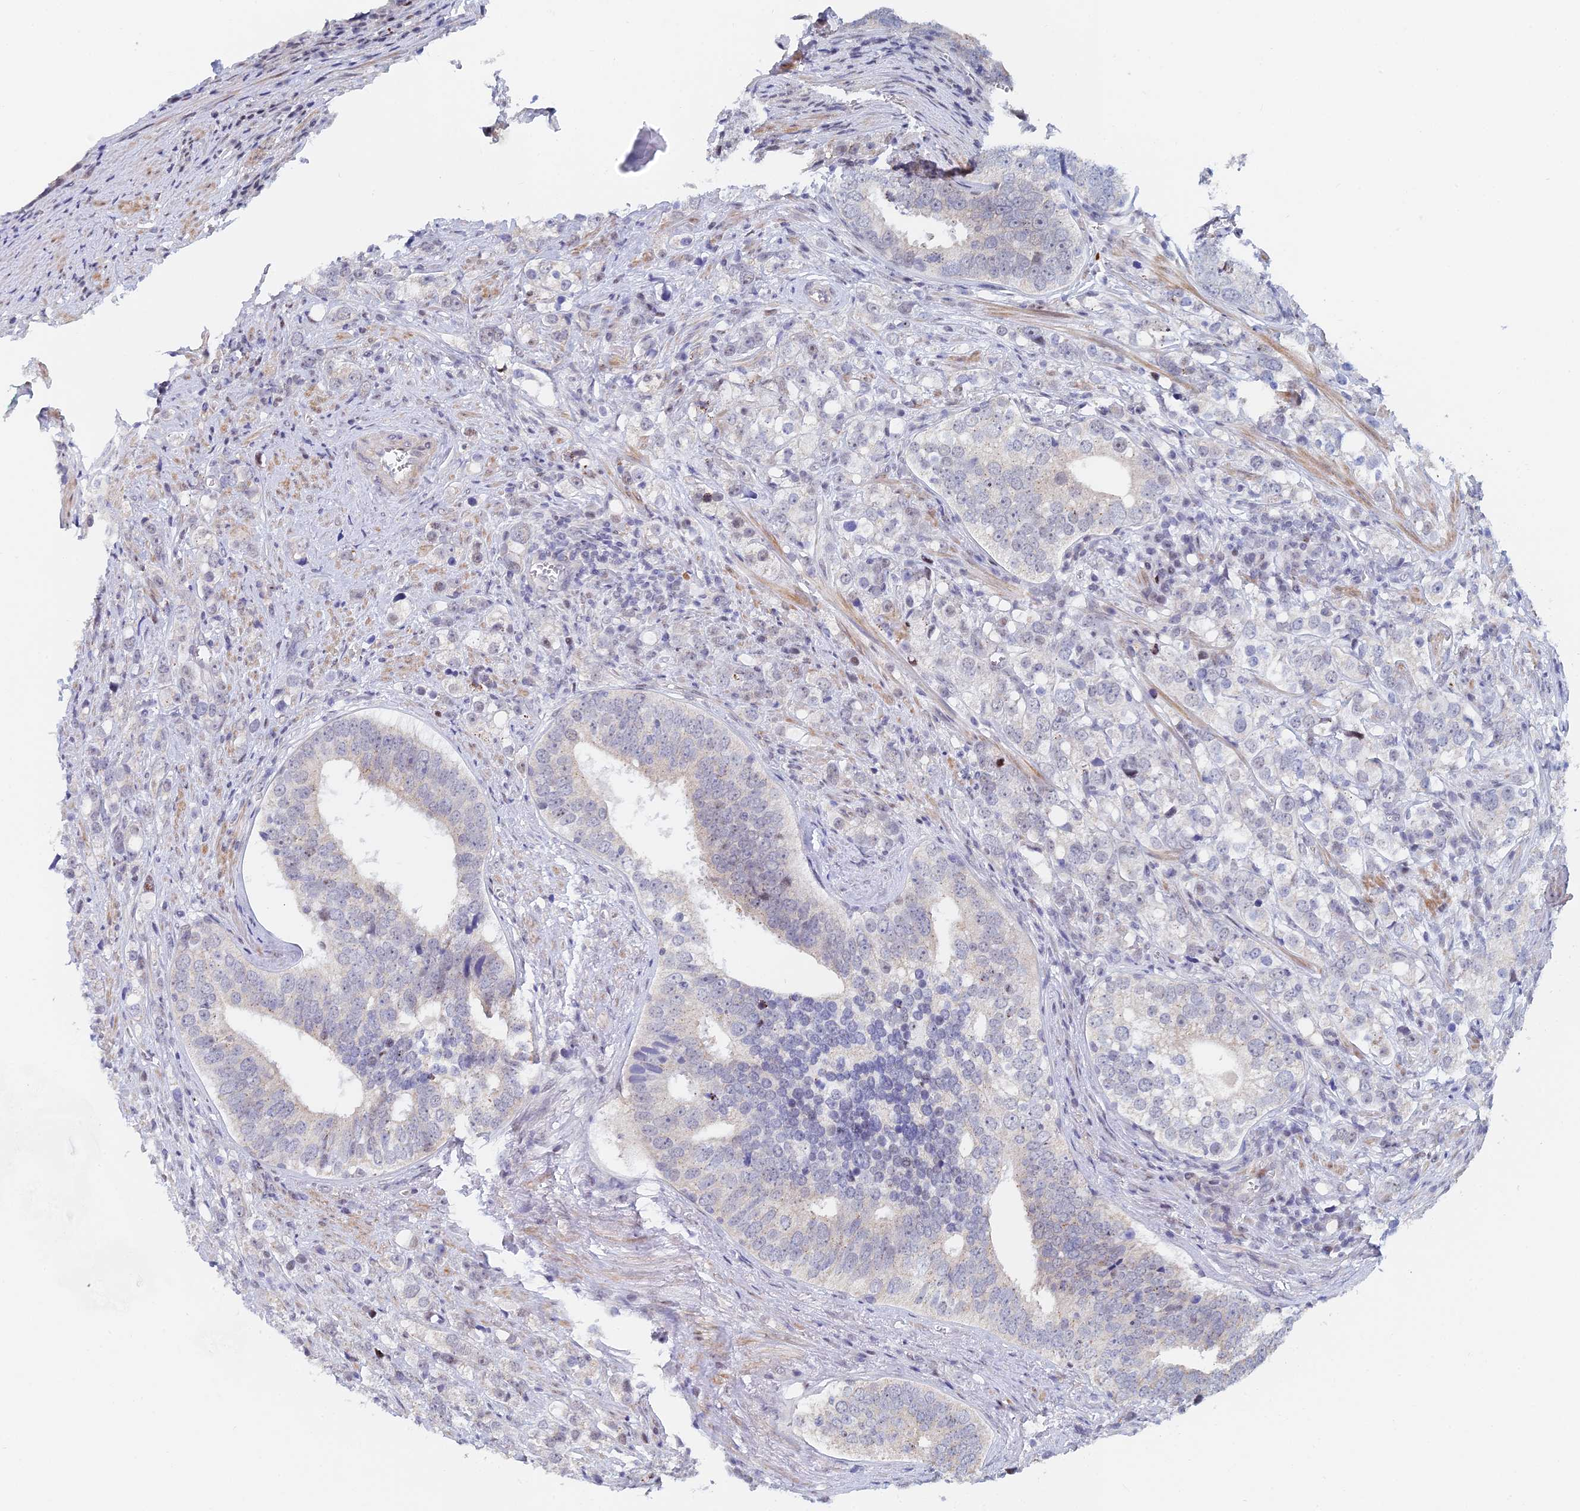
{"staining": {"intensity": "negative", "quantity": "none", "location": "none"}, "tissue": "prostate cancer", "cell_type": "Tumor cells", "image_type": "cancer", "snomed": [{"axis": "morphology", "description": "Adenocarcinoma, High grade"}, {"axis": "topography", "description": "Prostate"}], "caption": "There is no significant positivity in tumor cells of prostate cancer (adenocarcinoma (high-grade)).", "gene": "GMNC", "patient": {"sex": "male", "age": 71}}